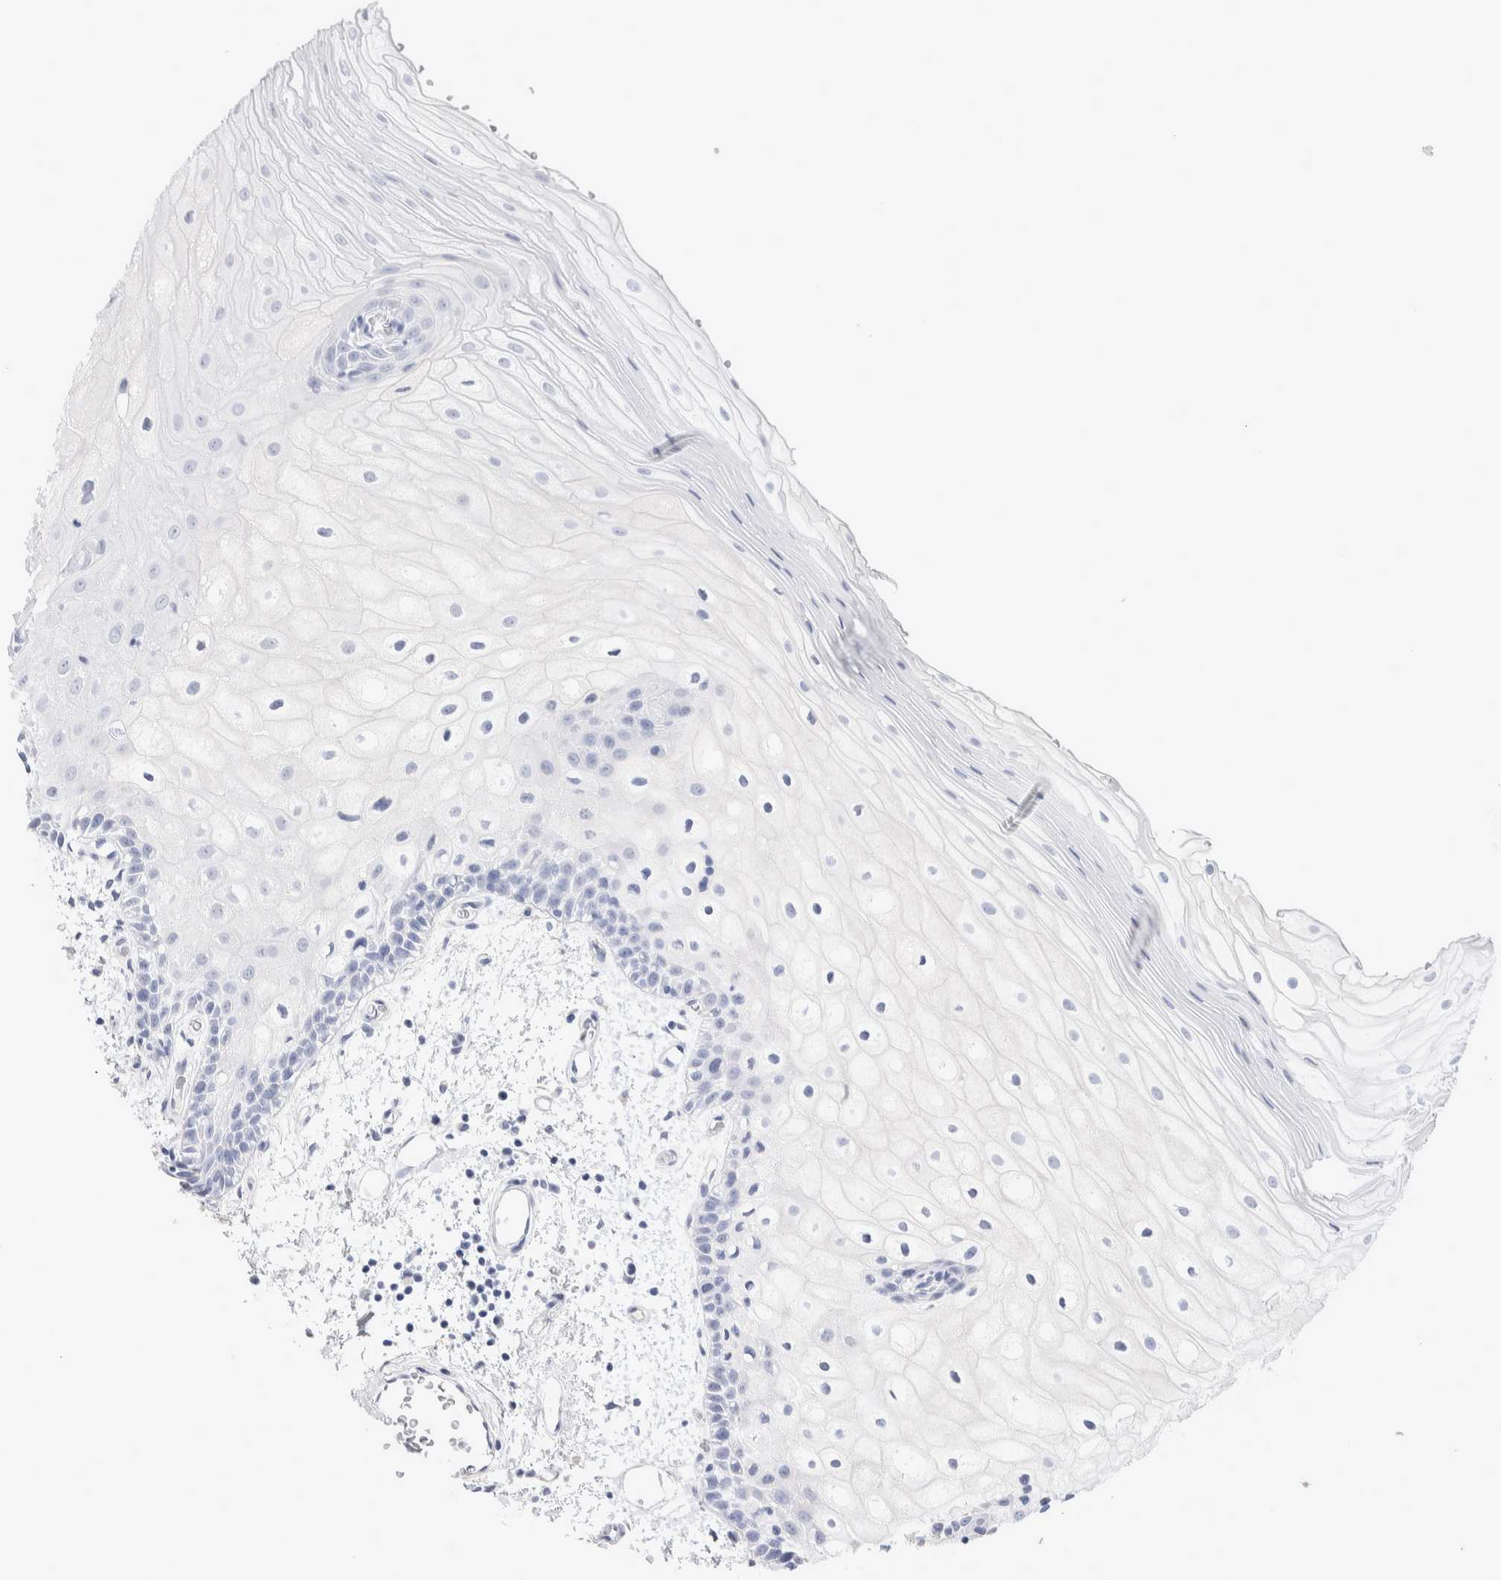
{"staining": {"intensity": "negative", "quantity": "none", "location": "none"}, "tissue": "oral mucosa", "cell_type": "Squamous epithelial cells", "image_type": "normal", "snomed": [{"axis": "morphology", "description": "Normal tissue, NOS"}, {"axis": "topography", "description": "Oral tissue"}], "caption": "IHC micrograph of normal oral mucosa: oral mucosa stained with DAB shows no significant protein staining in squamous epithelial cells.", "gene": "GDA", "patient": {"sex": "male", "age": 52}}